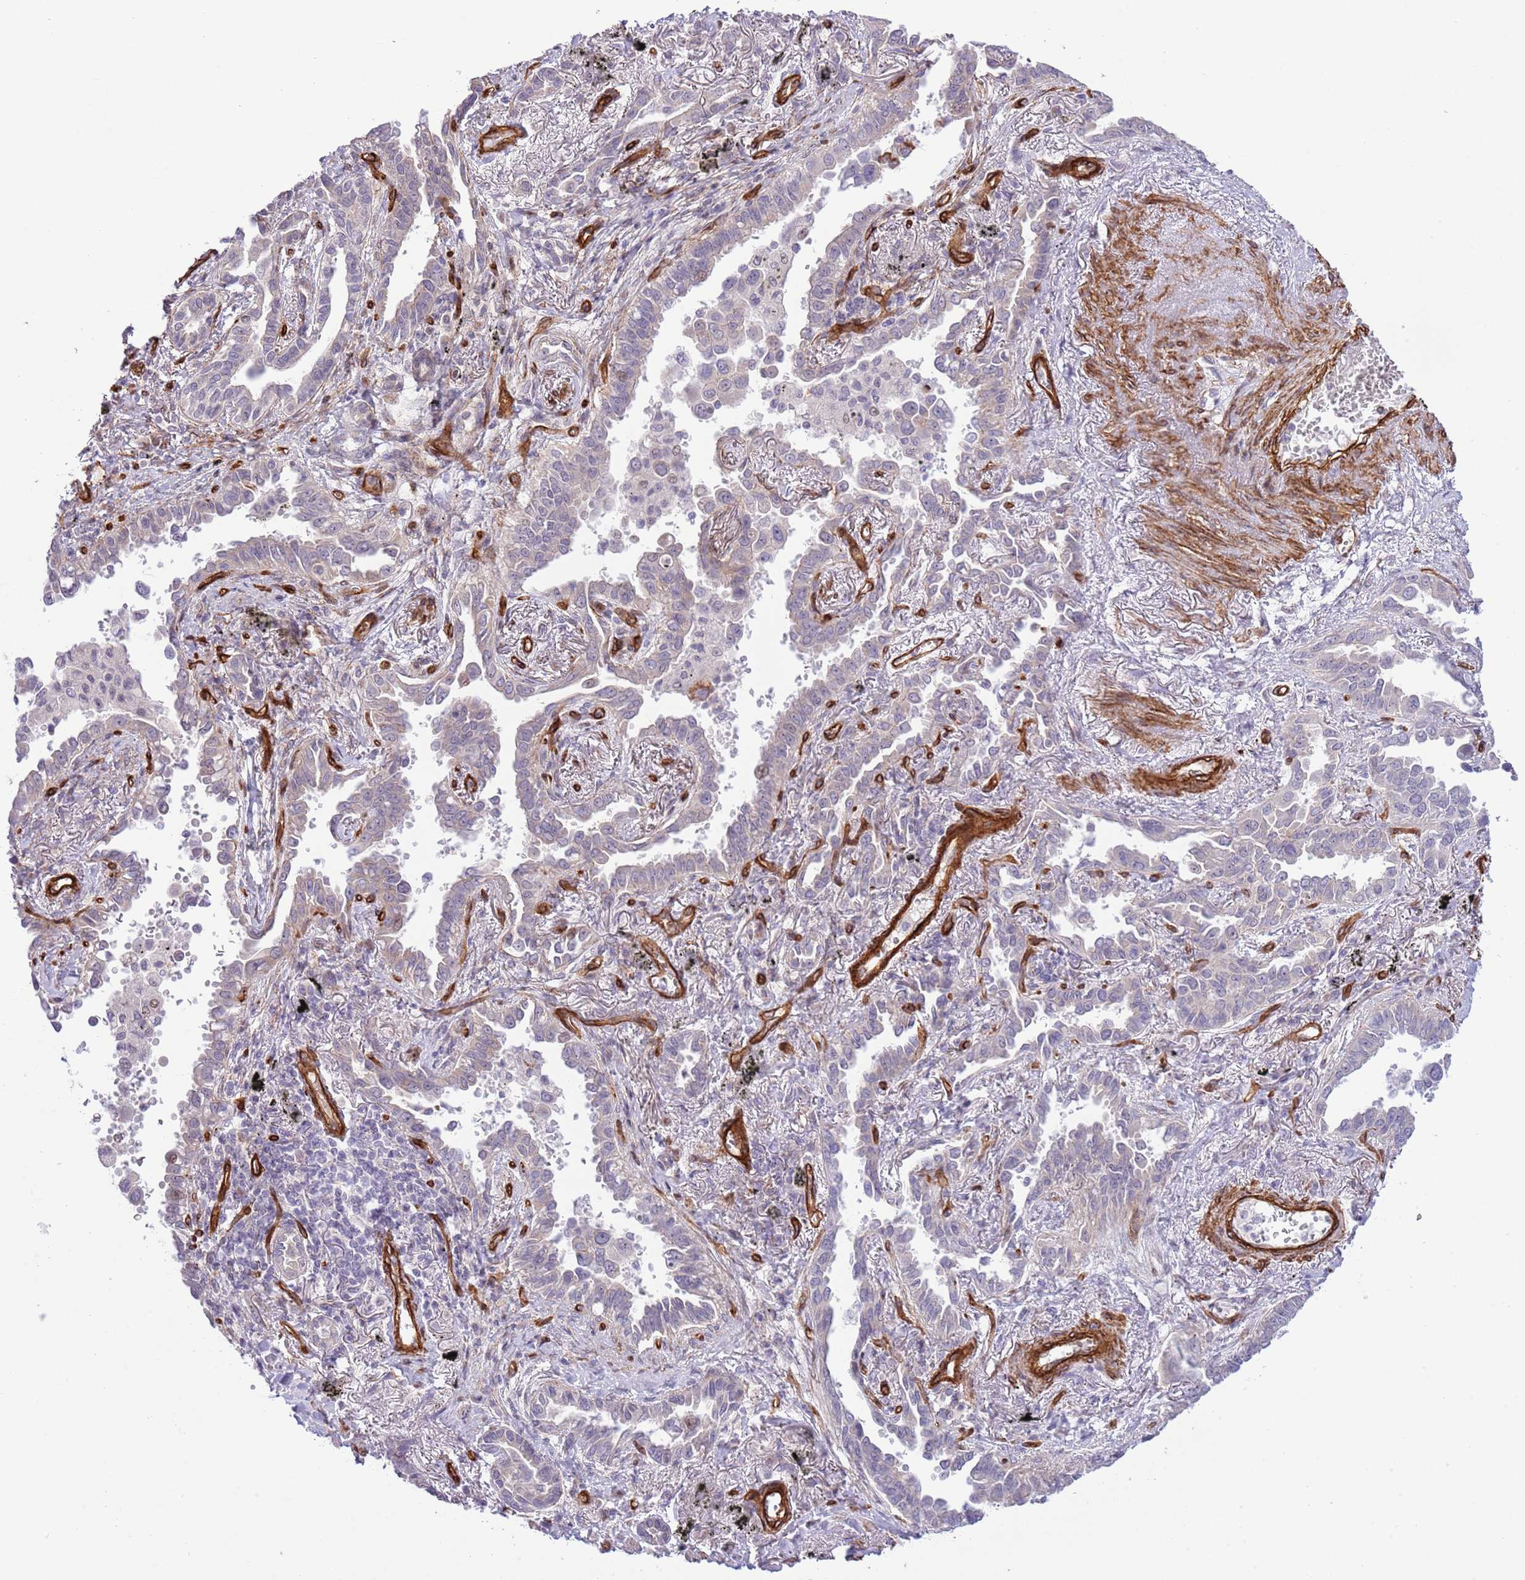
{"staining": {"intensity": "weak", "quantity": "<25%", "location": "cytoplasmic/membranous"}, "tissue": "lung cancer", "cell_type": "Tumor cells", "image_type": "cancer", "snomed": [{"axis": "morphology", "description": "Adenocarcinoma, NOS"}, {"axis": "topography", "description": "Lung"}], "caption": "A micrograph of human lung adenocarcinoma is negative for staining in tumor cells. The staining was performed using DAB to visualize the protein expression in brown, while the nuclei were stained in blue with hematoxylin (Magnification: 20x).", "gene": "NEK3", "patient": {"sex": "male", "age": 67}}